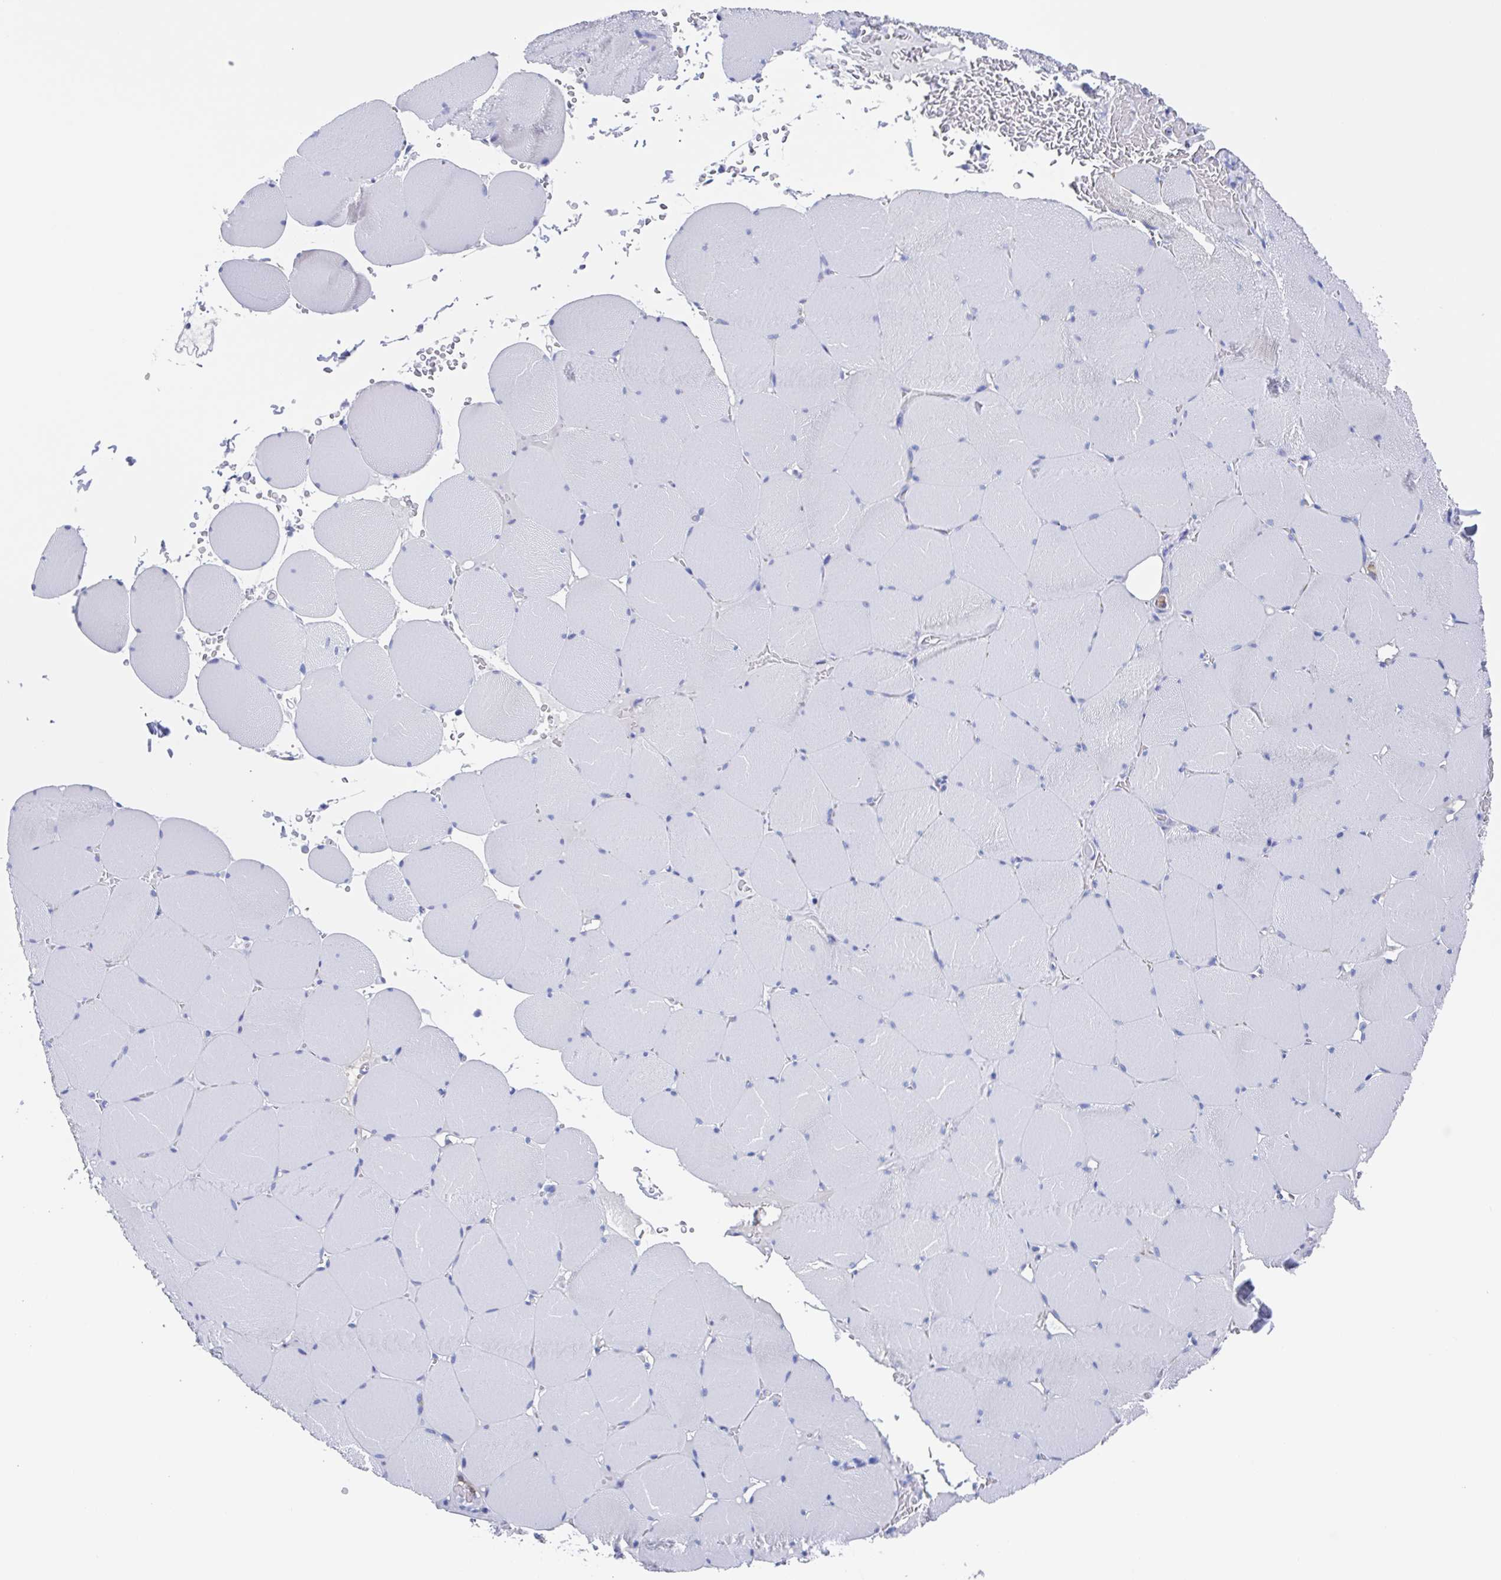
{"staining": {"intensity": "negative", "quantity": "none", "location": "none"}, "tissue": "skeletal muscle", "cell_type": "Myocytes", "image_type": "normal", "snomed": [{"axis": "morphology", "description": "Normal tissue, NOS"}, {"axis": "topography", "description": "Skeletal muscle"}, {"axis": "topography", "description": "Head-Neck"}], "caption": "Immunohistochemistry (IHC) micrograph of normal skeletal muscle stained for a protein (brown), which shows no positivity in myocytes.", "gene": "FCGR3A", "patient": {"sex": "male", "age": 66}}